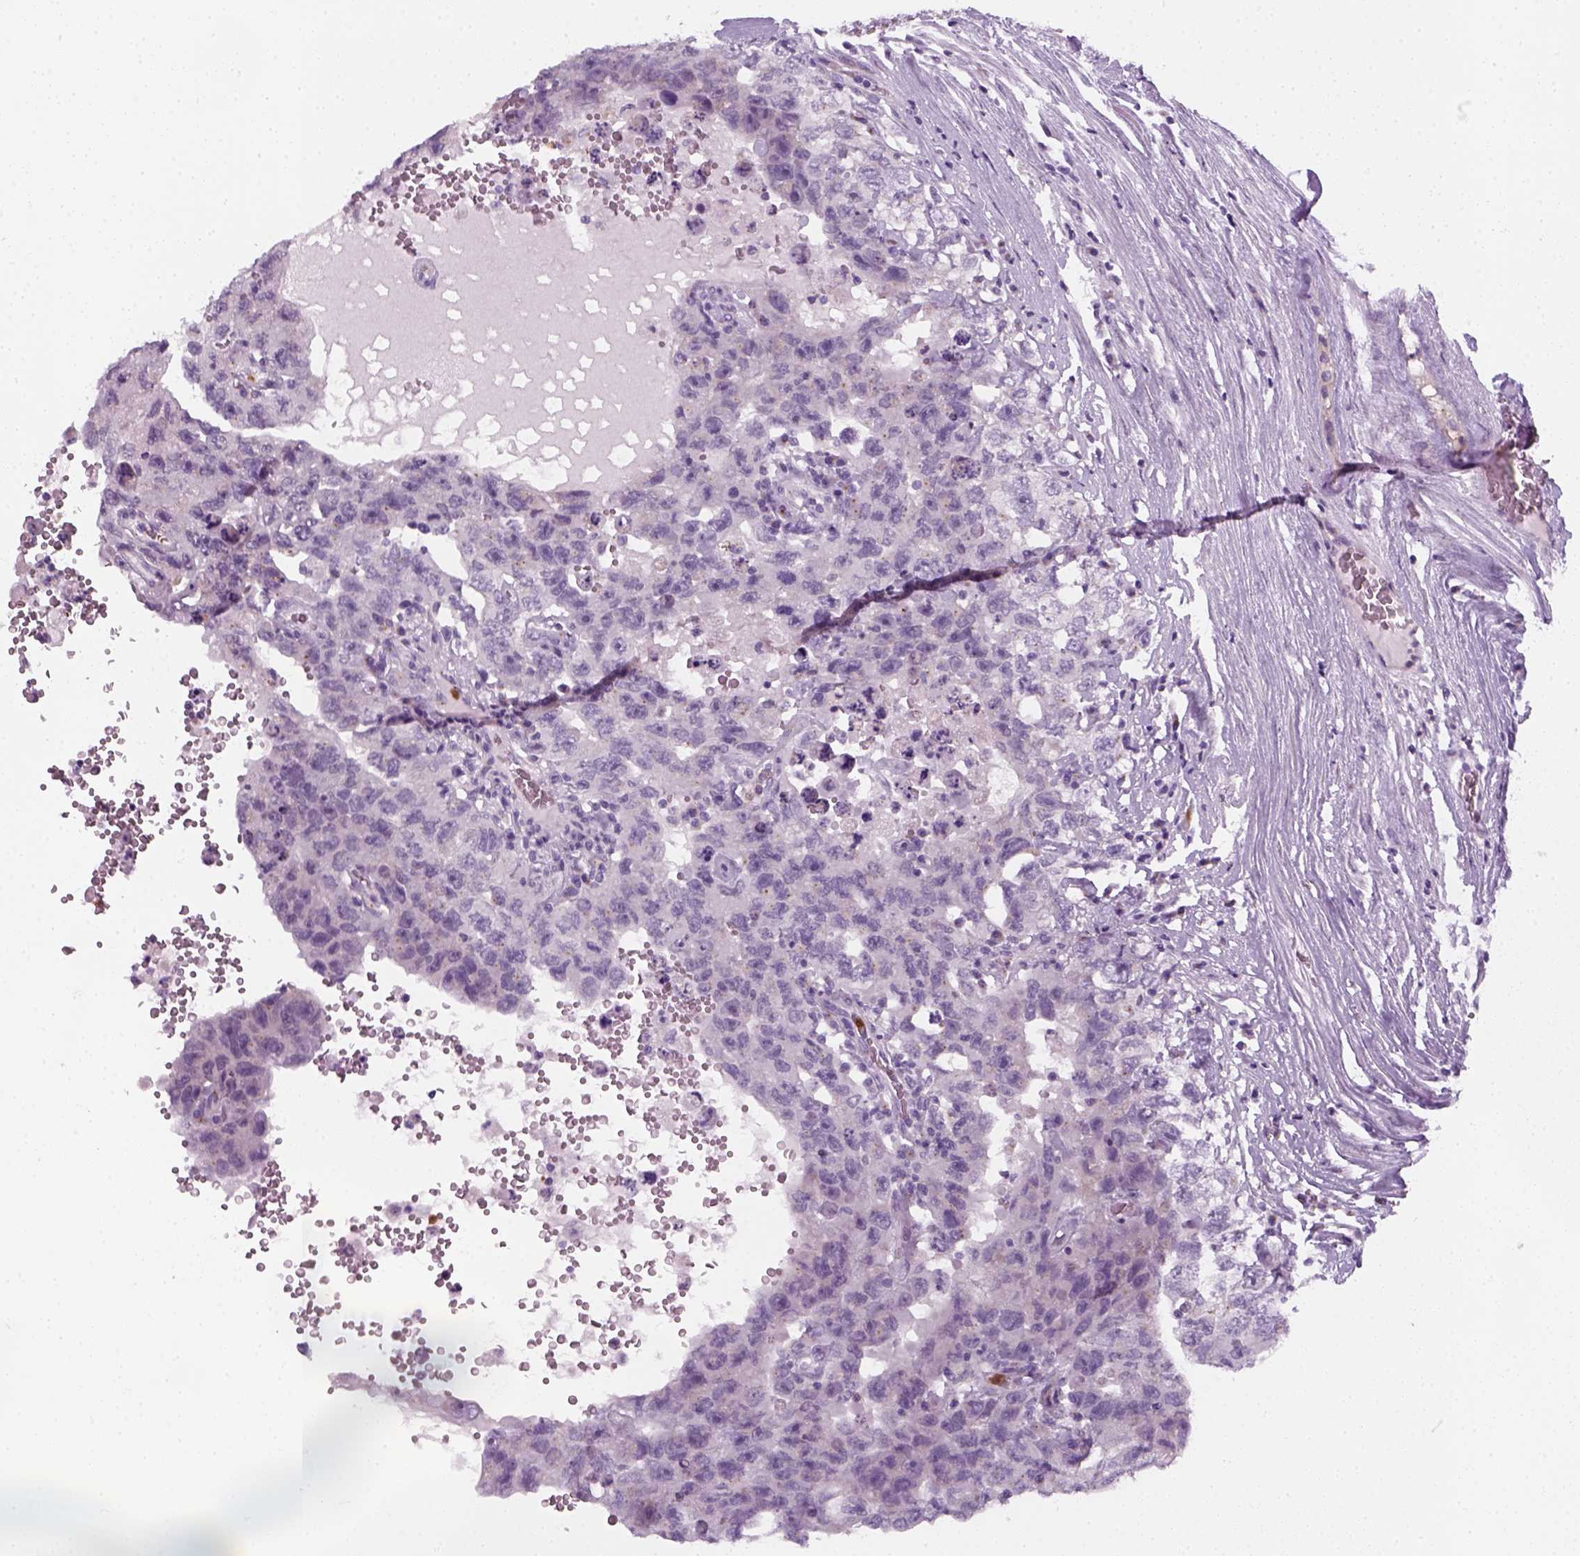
{"staining": {"intensity": "negative", "quantity": "none", "location": "none"}, "tissue": "testis cancer", "cell_type": "Tumor cells", "image_type": "cancer", "snomed": [{"axis": "morphology", "description": "Carcinoma, Embryonal, NOS"}, {"axis": "topography", "description": "Testis"}], "caption": "Testis cancer stained for a protein using immunohistochemistry demonstrates no expression tumor cells.", "gene": "IL4", "patient": {"sex": "male", "age": 26}}